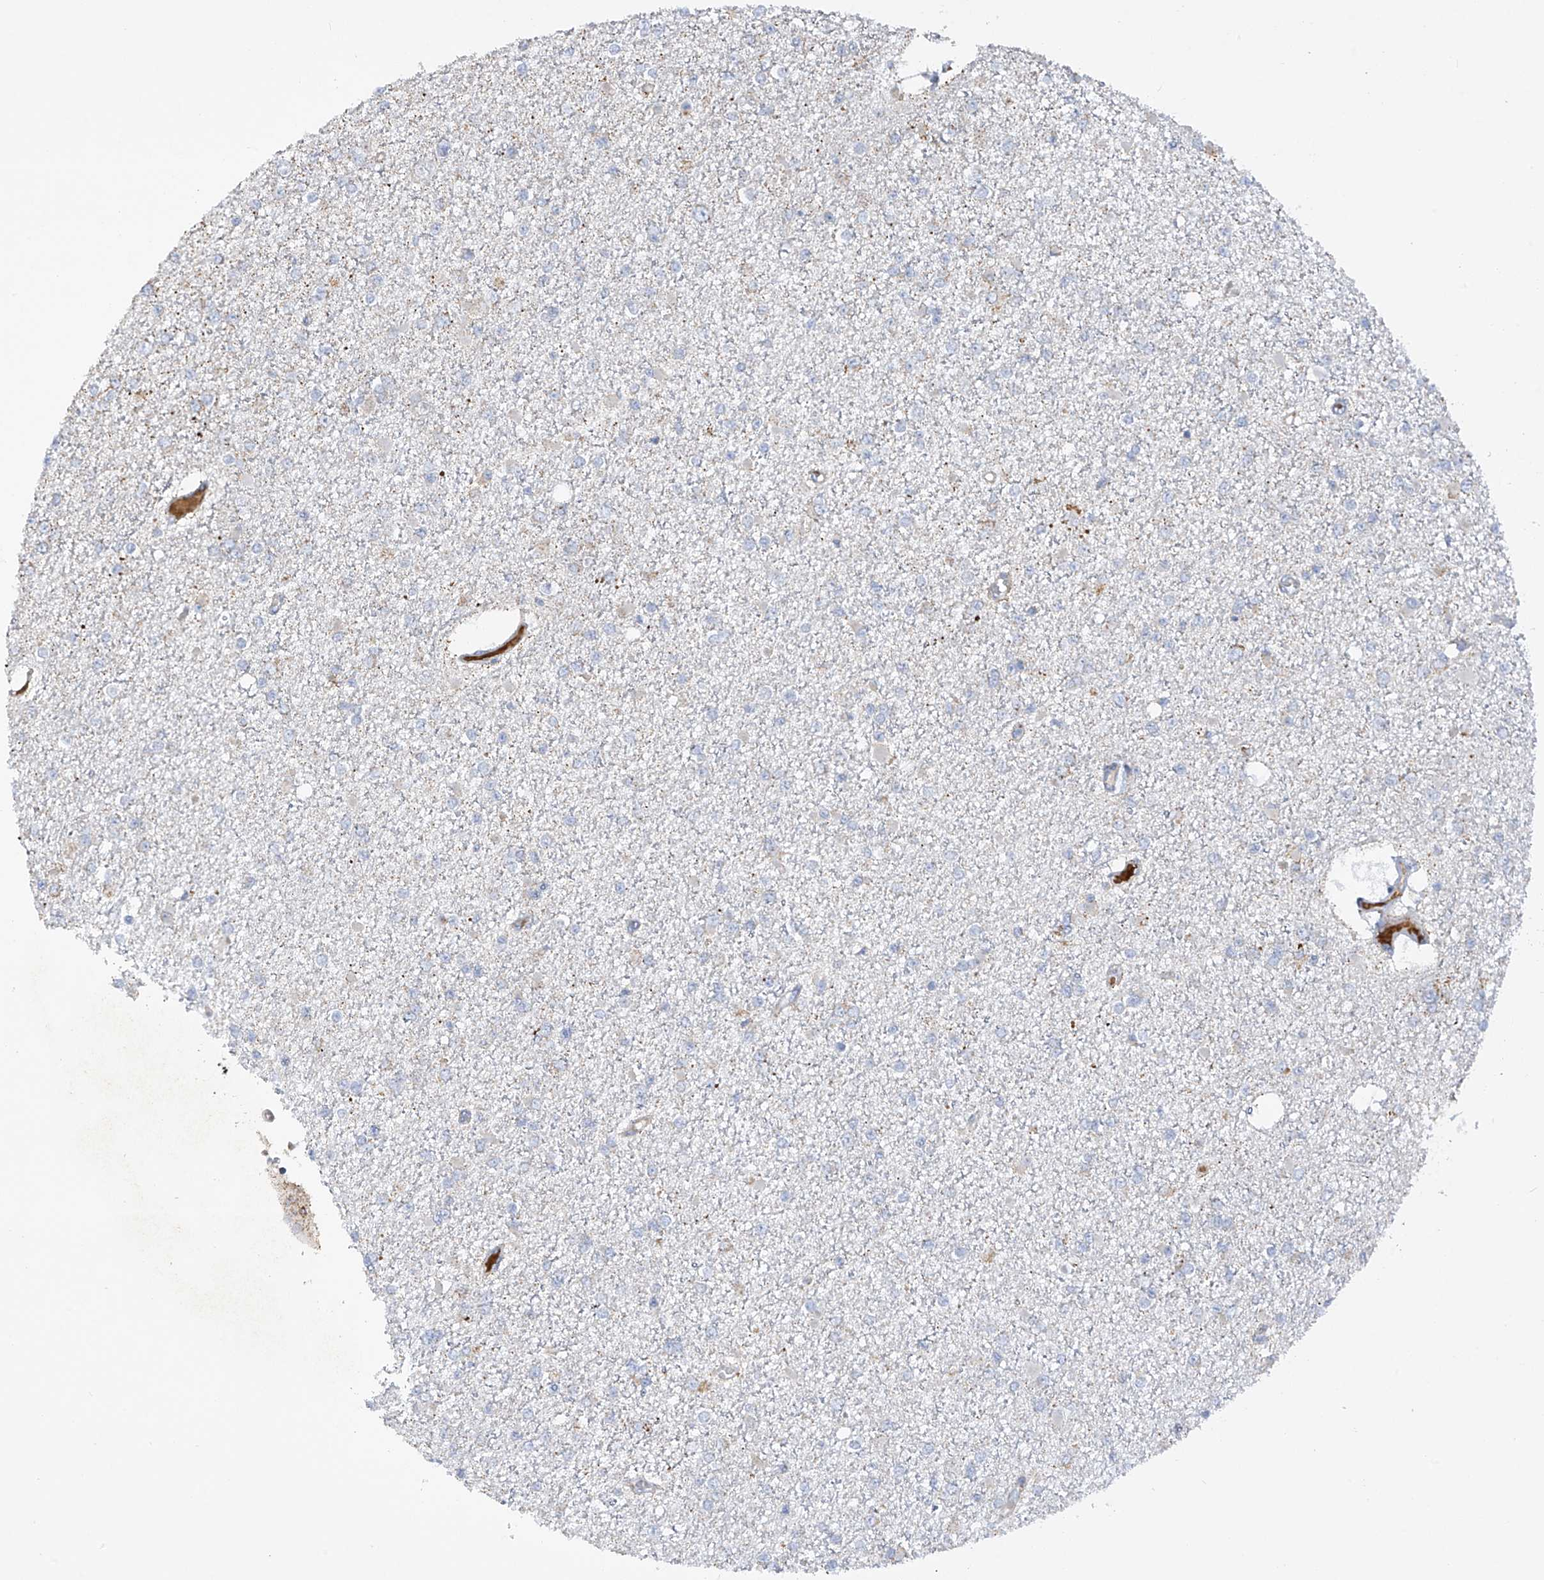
{"staining": {"intensity": "negative", "quantity": "none", "location": "none"}, "tissue": "glioma", "cell_type": "Tumor cells", "image_type": "cancer", "snomed": [{"axis": "morphology", "description": "Glioma, malignant, Low grade"}, {"axis": "topography", "description": "Brain"}], "caption": "The IHC photomicrograph has no significant positivity in tumor cells of malignant glioma (low-grade) tissue.", "gene": "METTL18", "patient": {"sex": "female", "age": 22}}